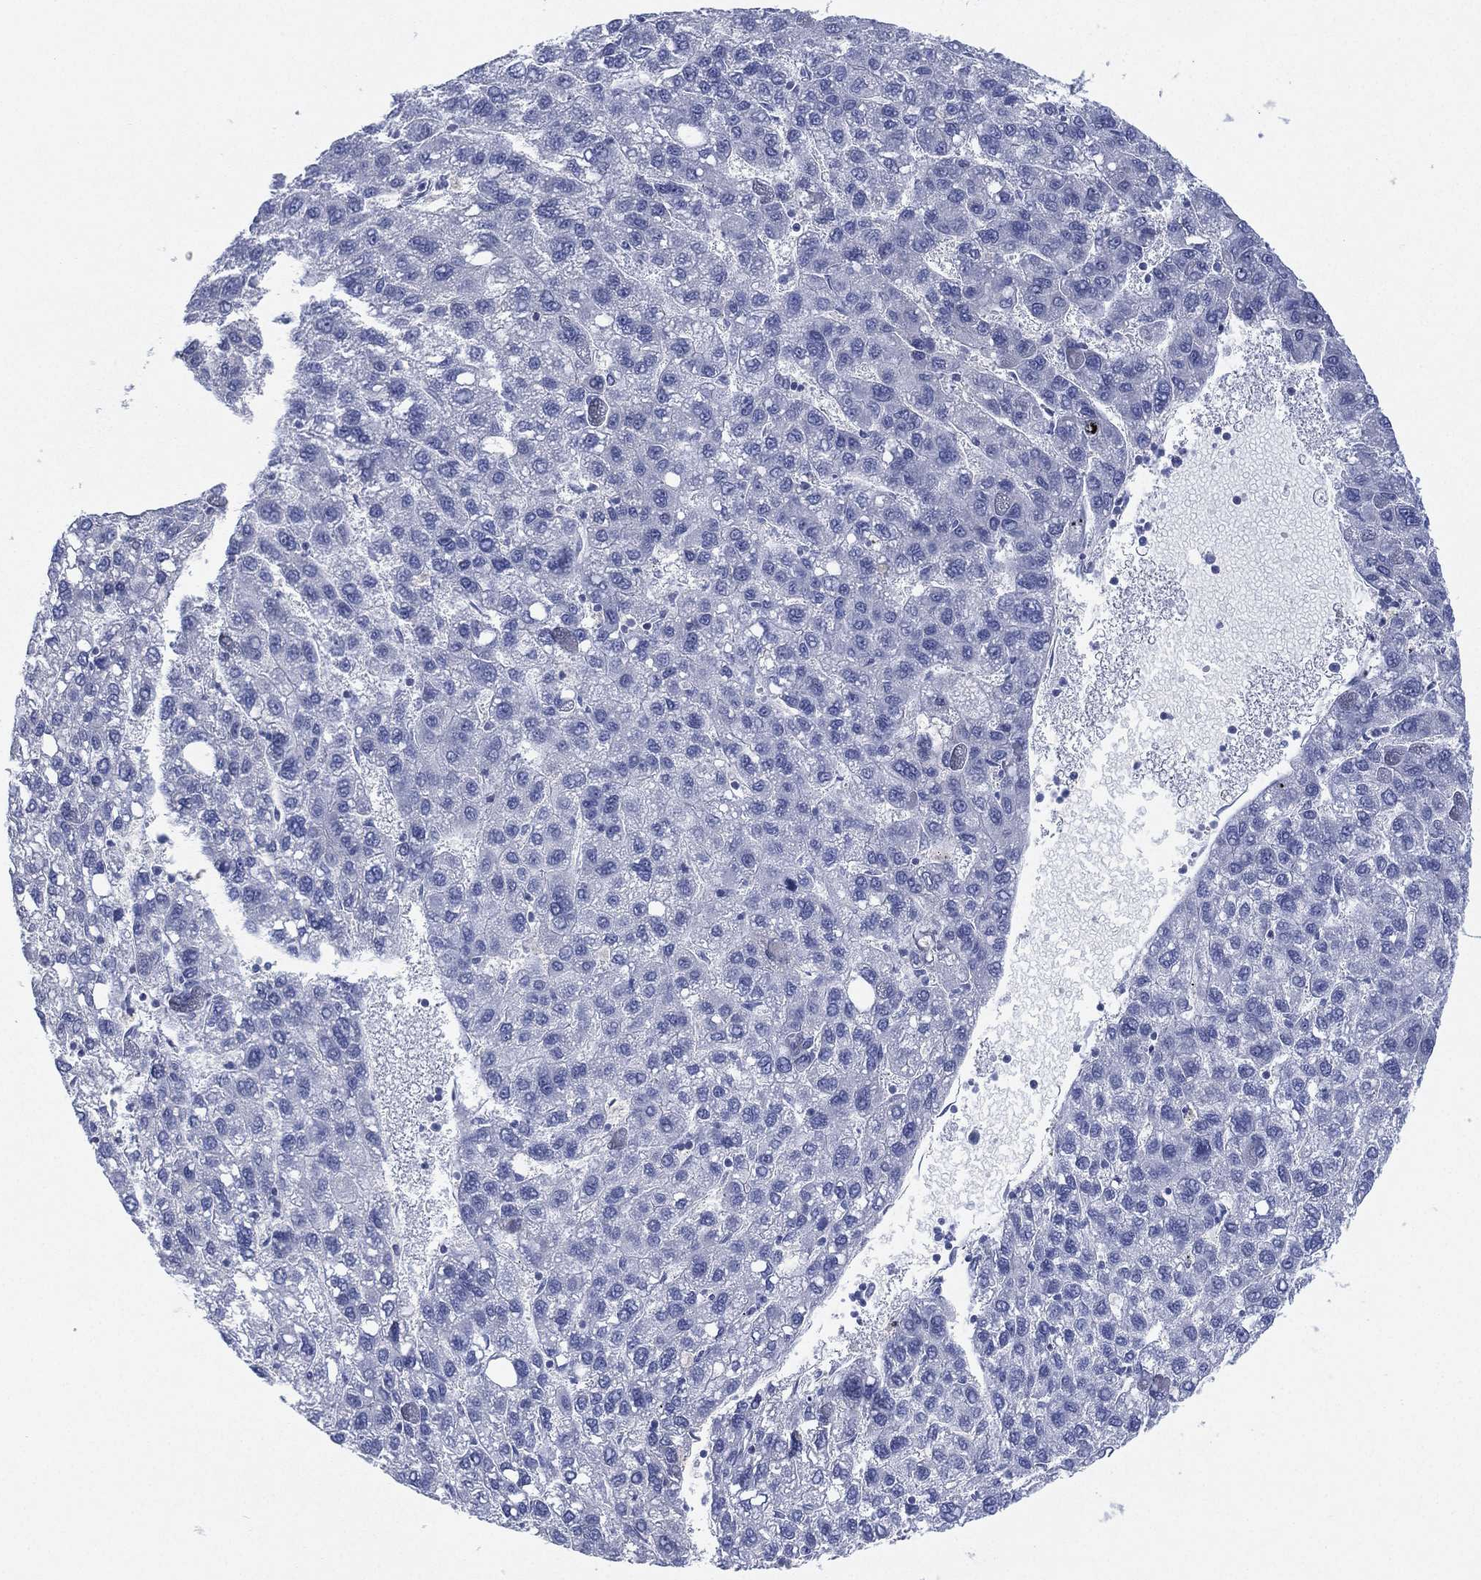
{"staining": {"intensity": "negative", "quantity": "none", "location": "none"}, "tissue": "liver cancer", "cell_type": "Tumor cells", "image_type": "cancer", "snomed": [{"axis": "morphology", "description": "Carcinoma, Hepatocellular, NOS"}, {"axis": "topography", "description": "Liver"}], "caption": "This is an IHC image of liver cancer (hepatocellular carcinoma). There is no positivity in tumor cells.", "gene": "SEPTIN1", "patient": {"sex": "female", "age": 82}}